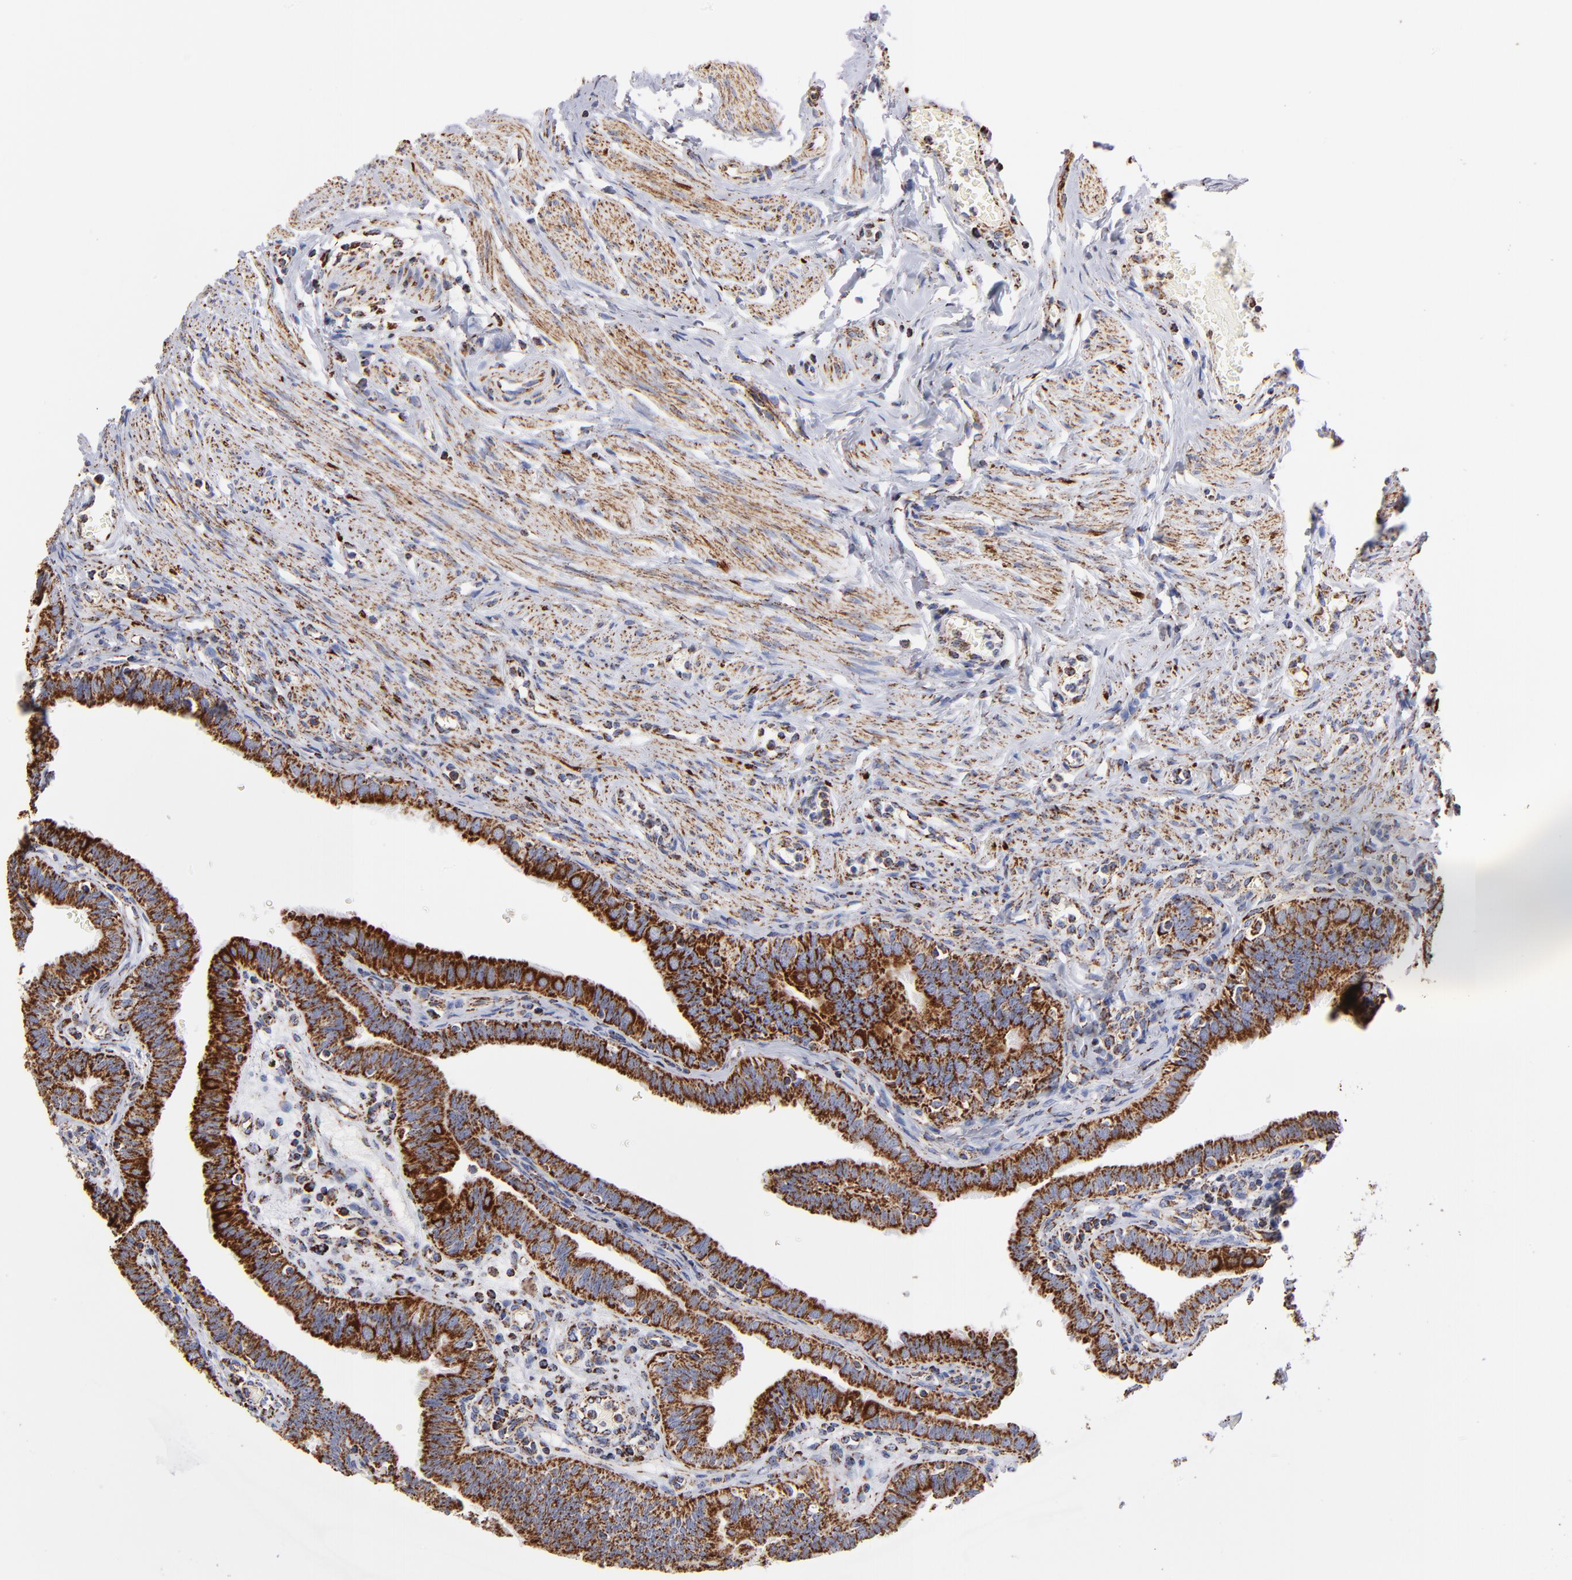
{"staining": {"intensity": "strong", "quantity": ">75%", "location": "cytoplasmic/membranous"}, "tissue": "fallopian tube", "cell_type": "Glandular cells", "image_type": "normal", "snomed": [{"axis": "morphology", "description": "Normal tissue, NOS"}, {"axis": "topography", "description": "Fallopian tube"}, {"axis": "topography", "description": "Ovary"}], "caption": "Approximately >75% of glandular cells in normal human fallopian tube display strong cytoplasmic/membranous protein positivity as visualized by brown immunohistochemical staining.", "gene": "PHB1", "patient": {"sex": "female", "age": 51}}